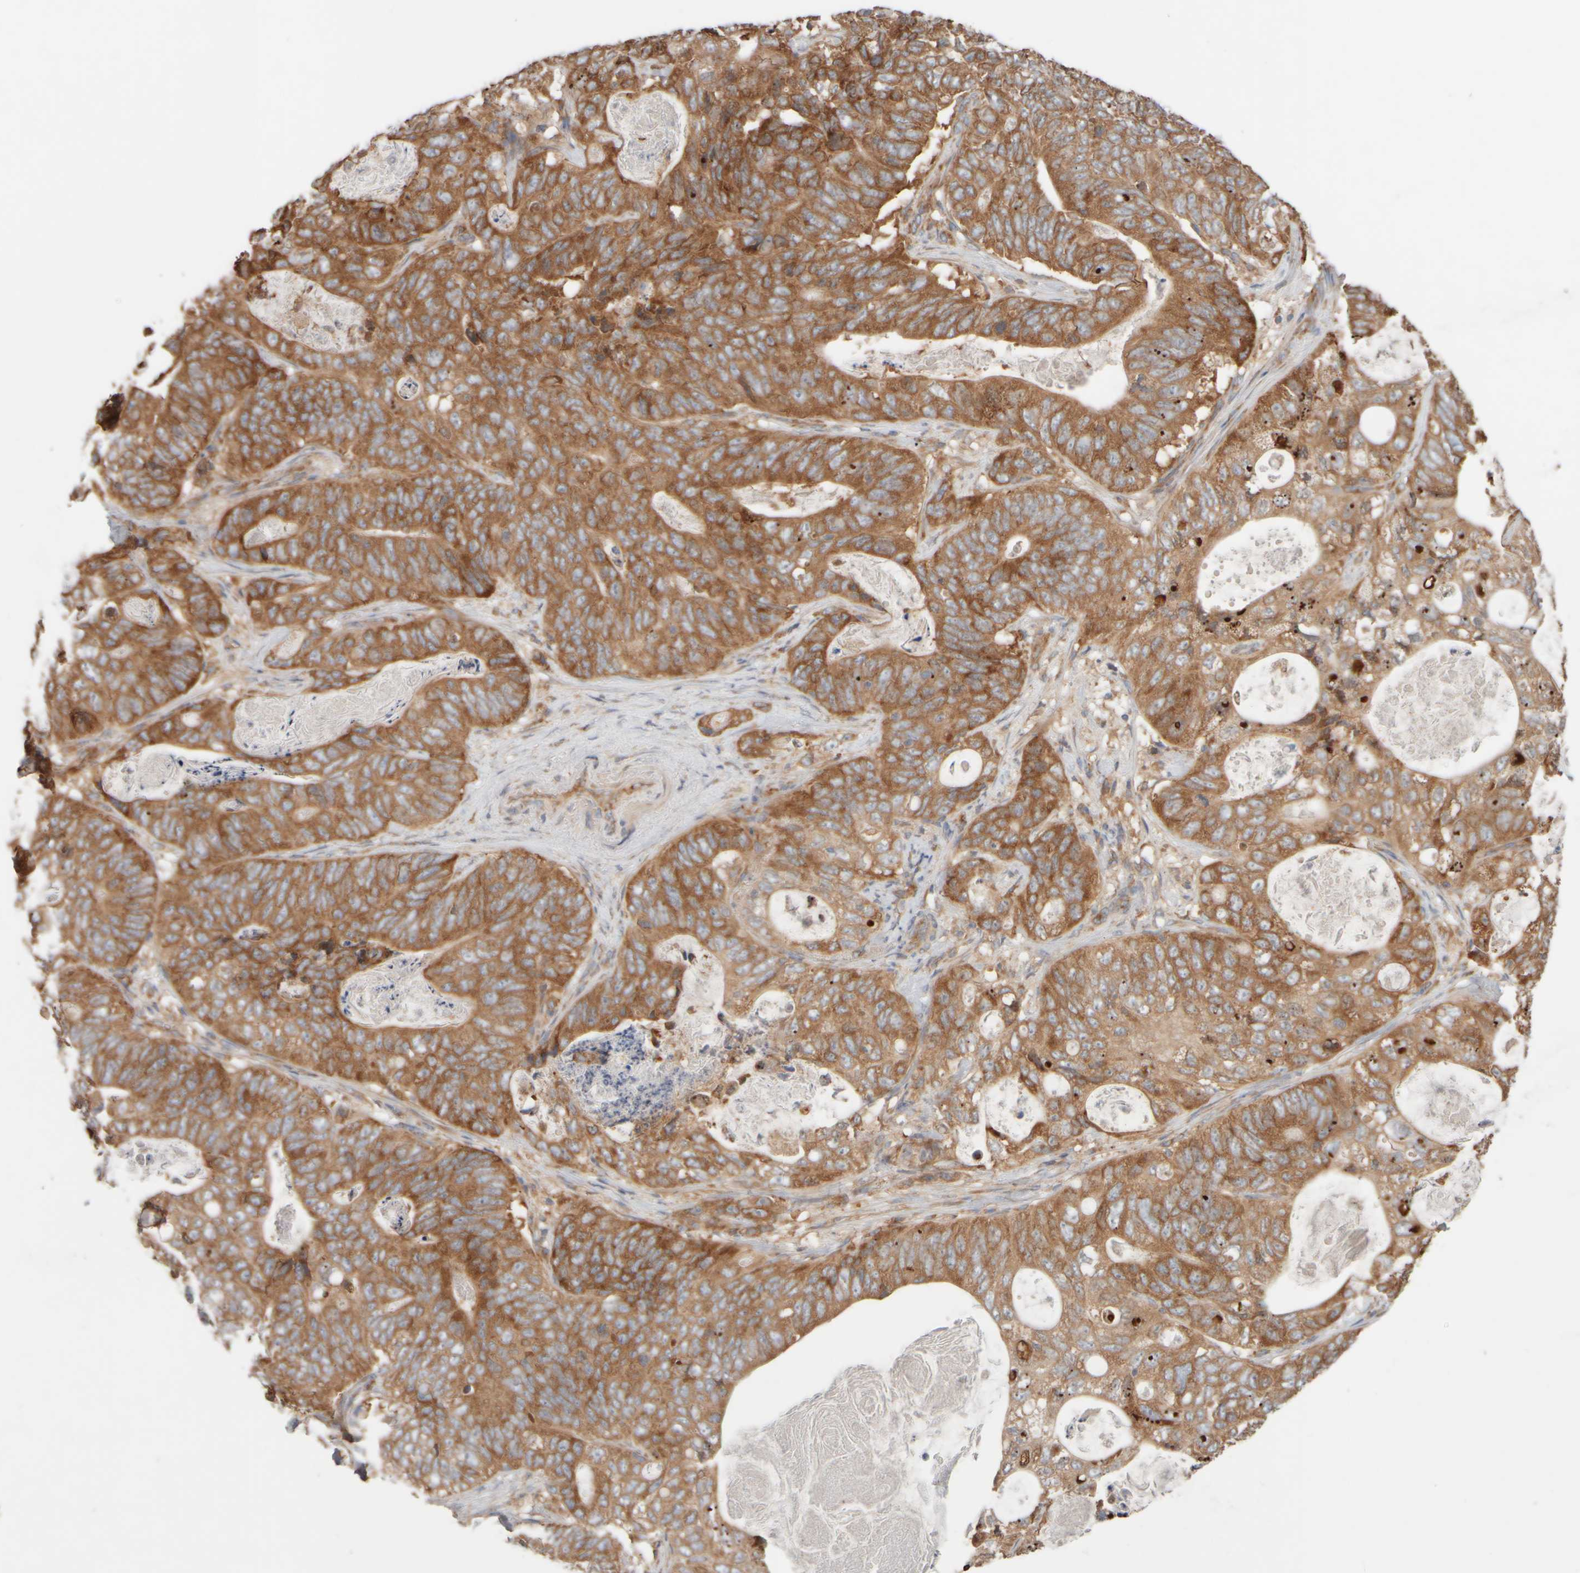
{"staining": {"intensity": "moderate", "quantity": ">75%", "location": "cytoplasmic/membranous"}, "tissue": "stomach cancer", "cell_type": "Tumor cells", "image_type": "cancer", "snomed": [{"axis": "morphology", "description": "Normal tissue, NOS"}, {"axis": "morphology", "description": "Adenocarcinoma, NOS"}, {"axis": "topography", "description": "Stomach"}], "caption": "High-magnification brightfield microscopy of stomach cancer stained with DAB (brown) and counterstained with hematoxylin (blue). tumor cells exhibit moderate cytoplasmic/membranous positivity is identified in about>75% of cells. Using DAB (brown) and hematoxylin (blue) stains, captured at high magnification using brightfield microscopy.", "gene": "EIF2B3", "patient": {"sex": "female", "age": 89}}